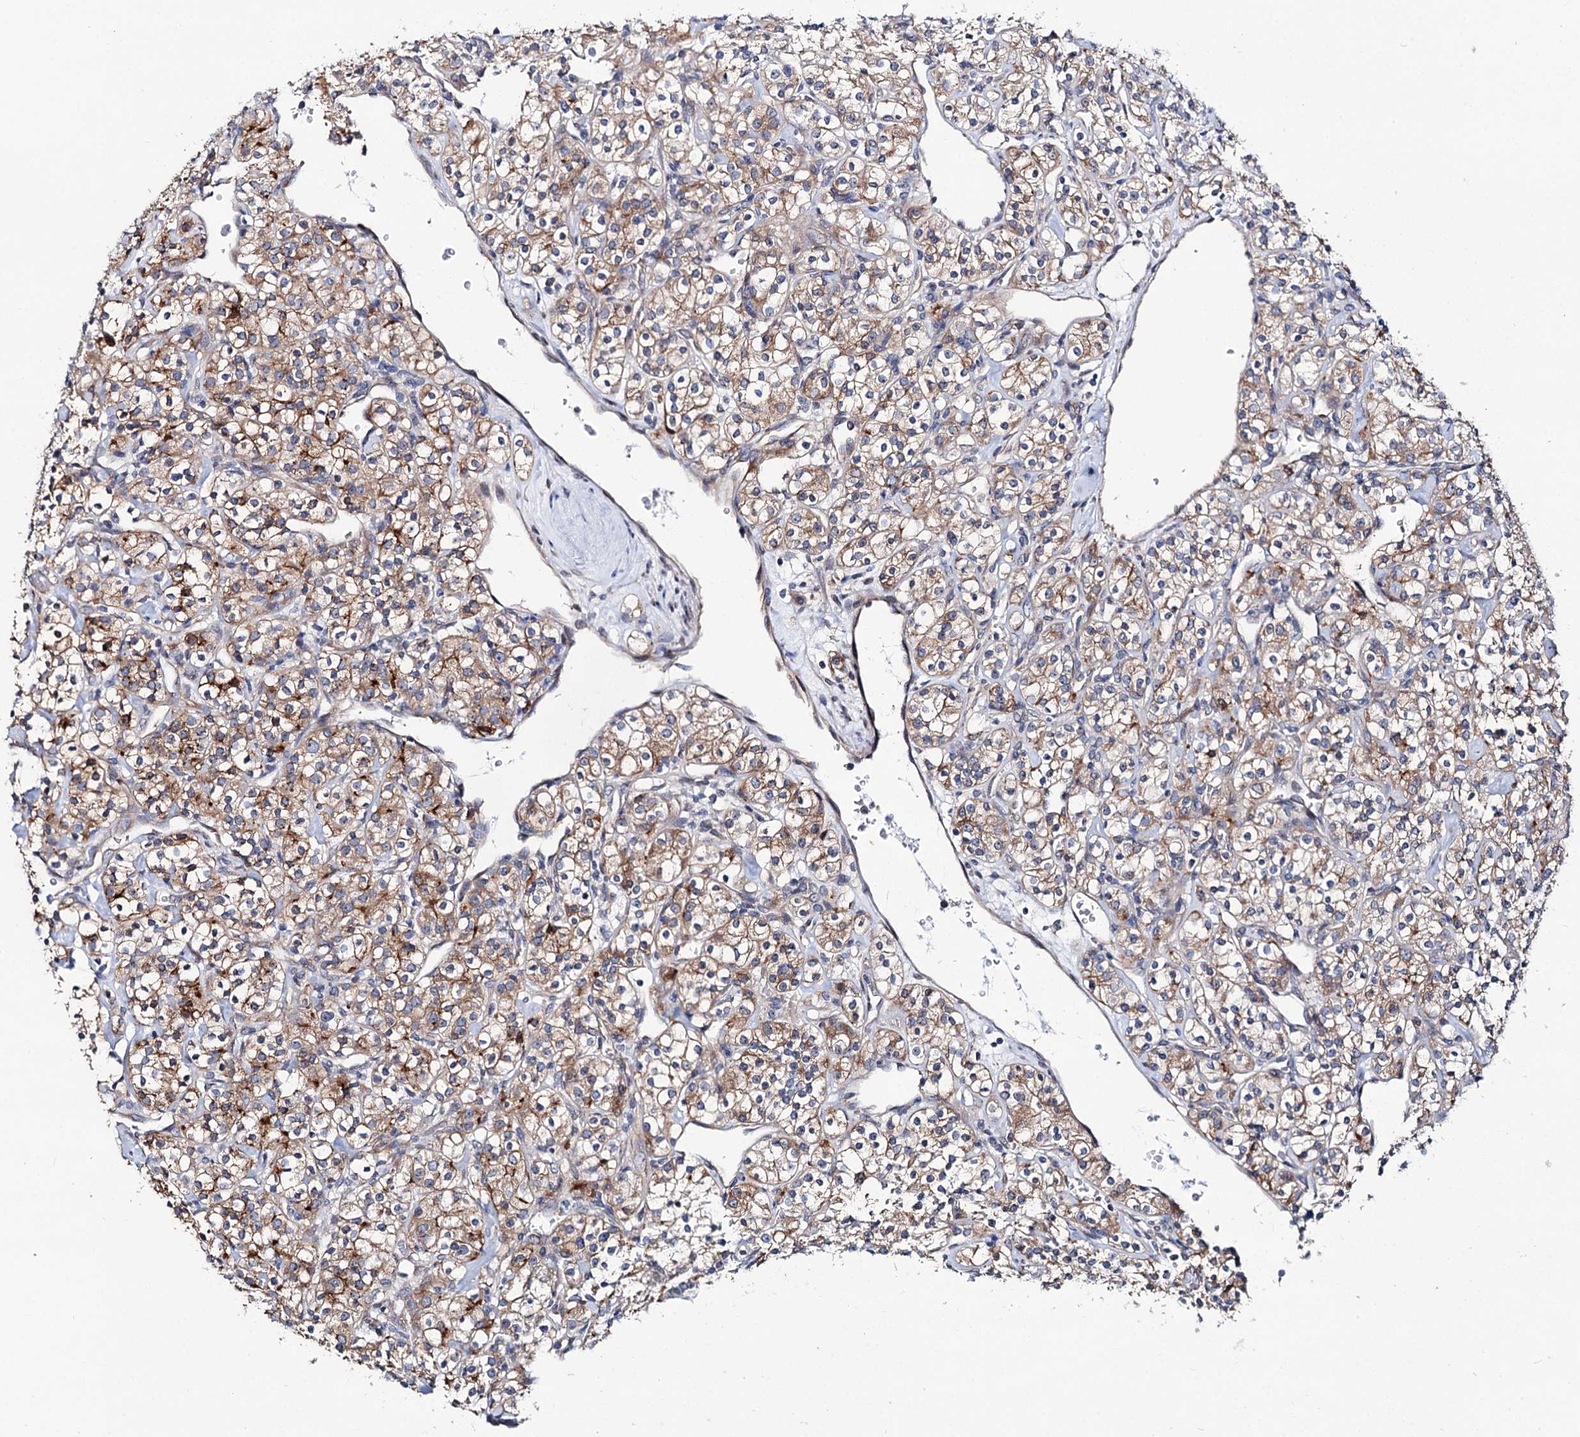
{"staining": {"intensity": "moderate", "quantity": ">75%", "location": "cytoplasmic/membranous"}, "tissue": "renal cancer", "cell_type": "Tumor cells", "image_type": "cancer", "snomed": [{"axis": "morphology", "description": "Adenocarcinoma, NOS"}, {"axis": "topography", "description": "Kidney"}], "caption": "Protein positivity by immunohistochemistry exhibits moderate cytoplasmic/membranous expression in approximately >75% of tumor cells in renal cancer.", "gene": "PTDSS2", "patient": {"sex": "male", "age": 77}}